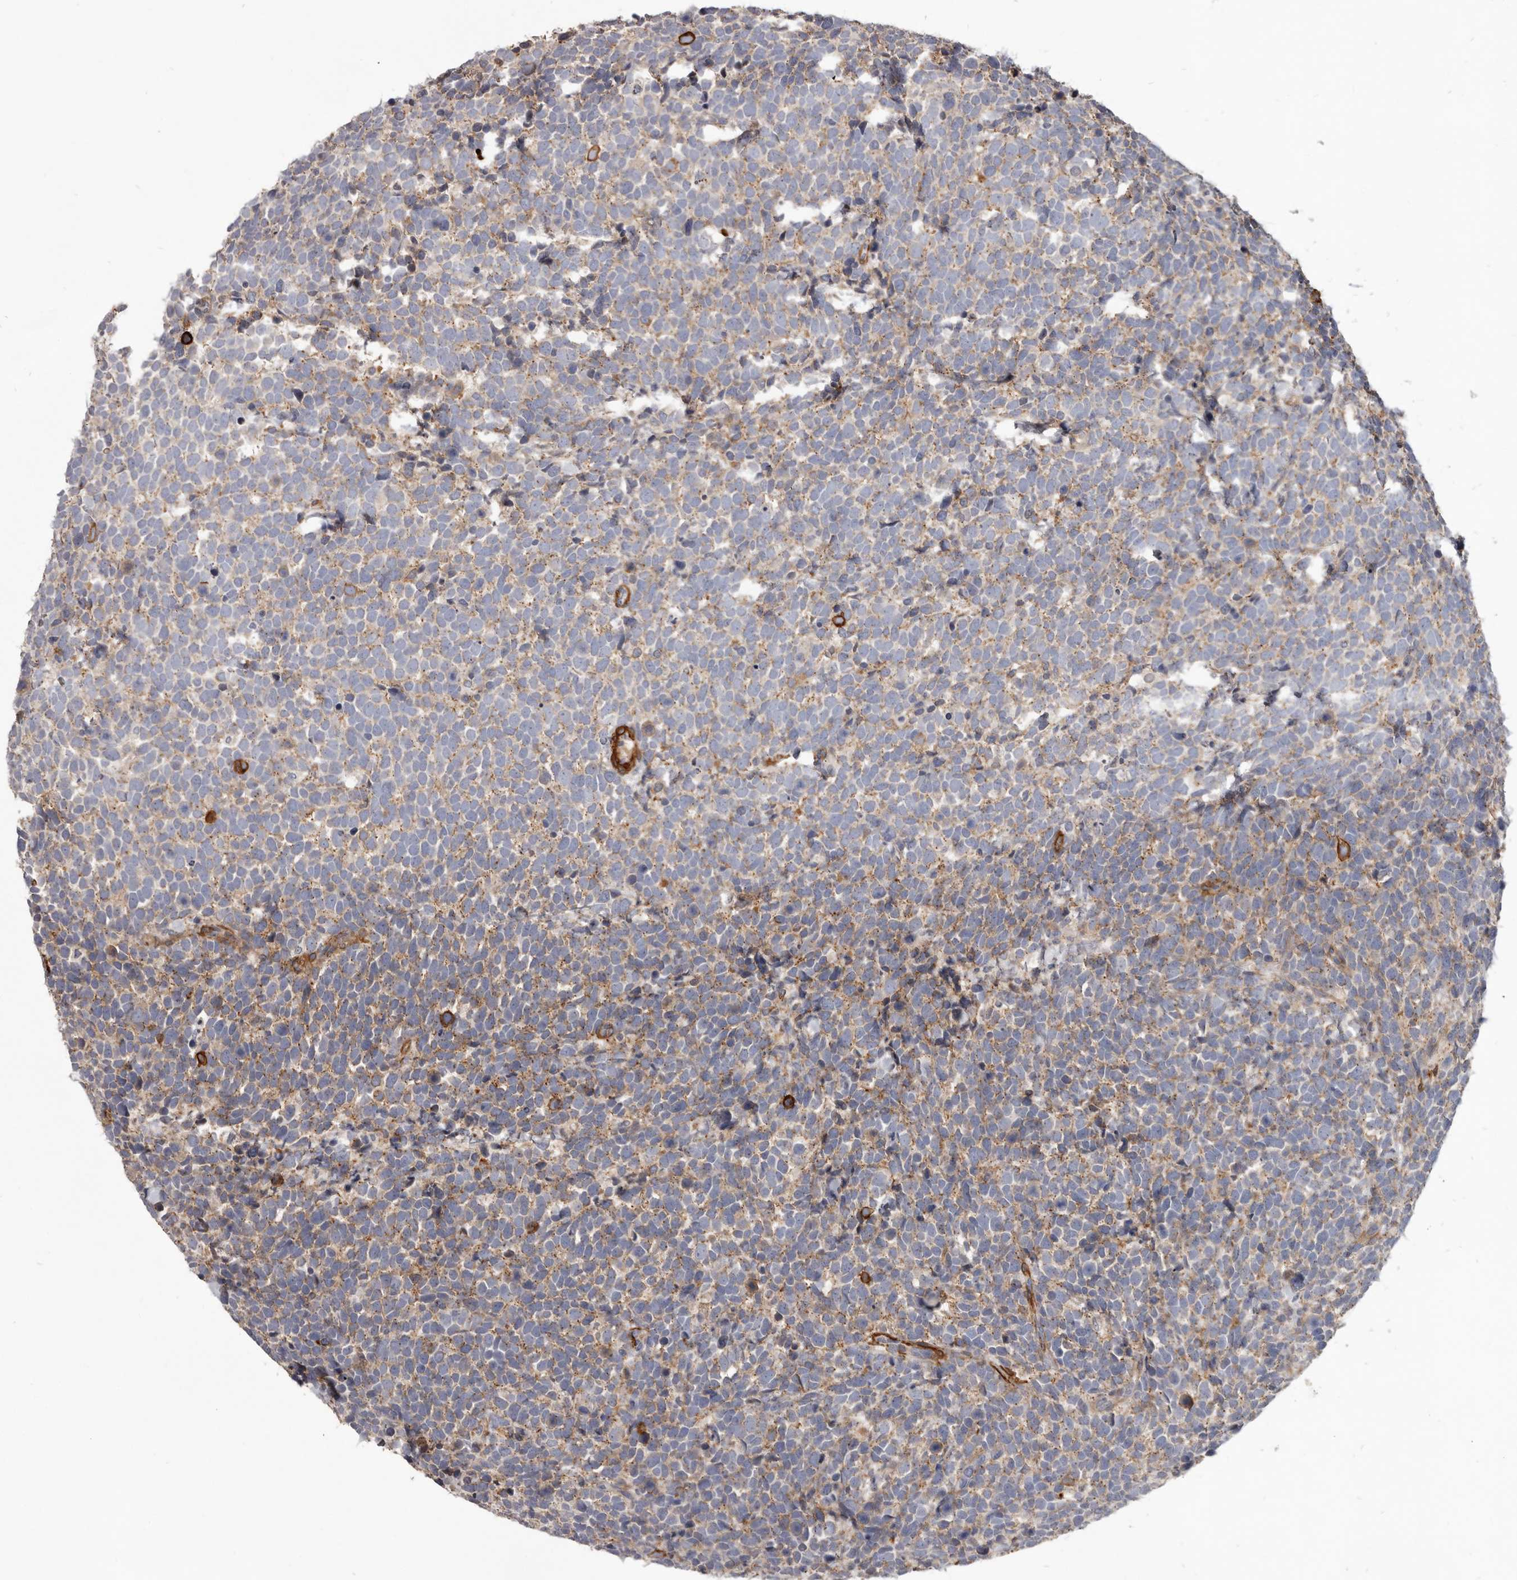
{"staining": {"intensity": "moderate", "quantity": "25%-75%", "location": "cytoplasmic/membranous"}, "tissue": "urothelial cancer", "cell_type": "Tumor cells", "image_type": "cancer", "snomed": [{"axis": "morphology", "description": "Urothelial carcinoma, High grade"}, {"axis": "topography", "description": "Urinary bladder"}], "caption": "IHC staining of urothelial carcinoma (high-grade), which reveals medium levels of moderate cytoplasmic/membranous staining in approximately 25%-75% of tumor cells indicating moderate cytoplasmic/membranous protein expression. The staining was performed using DAB (3,3'-diaminobenzidine) (brown) for protein detection and nuclei were counterstained in hematoxylin (blue).", "gene": "CGN", "patient": {"sex": "female", "age": 82}}